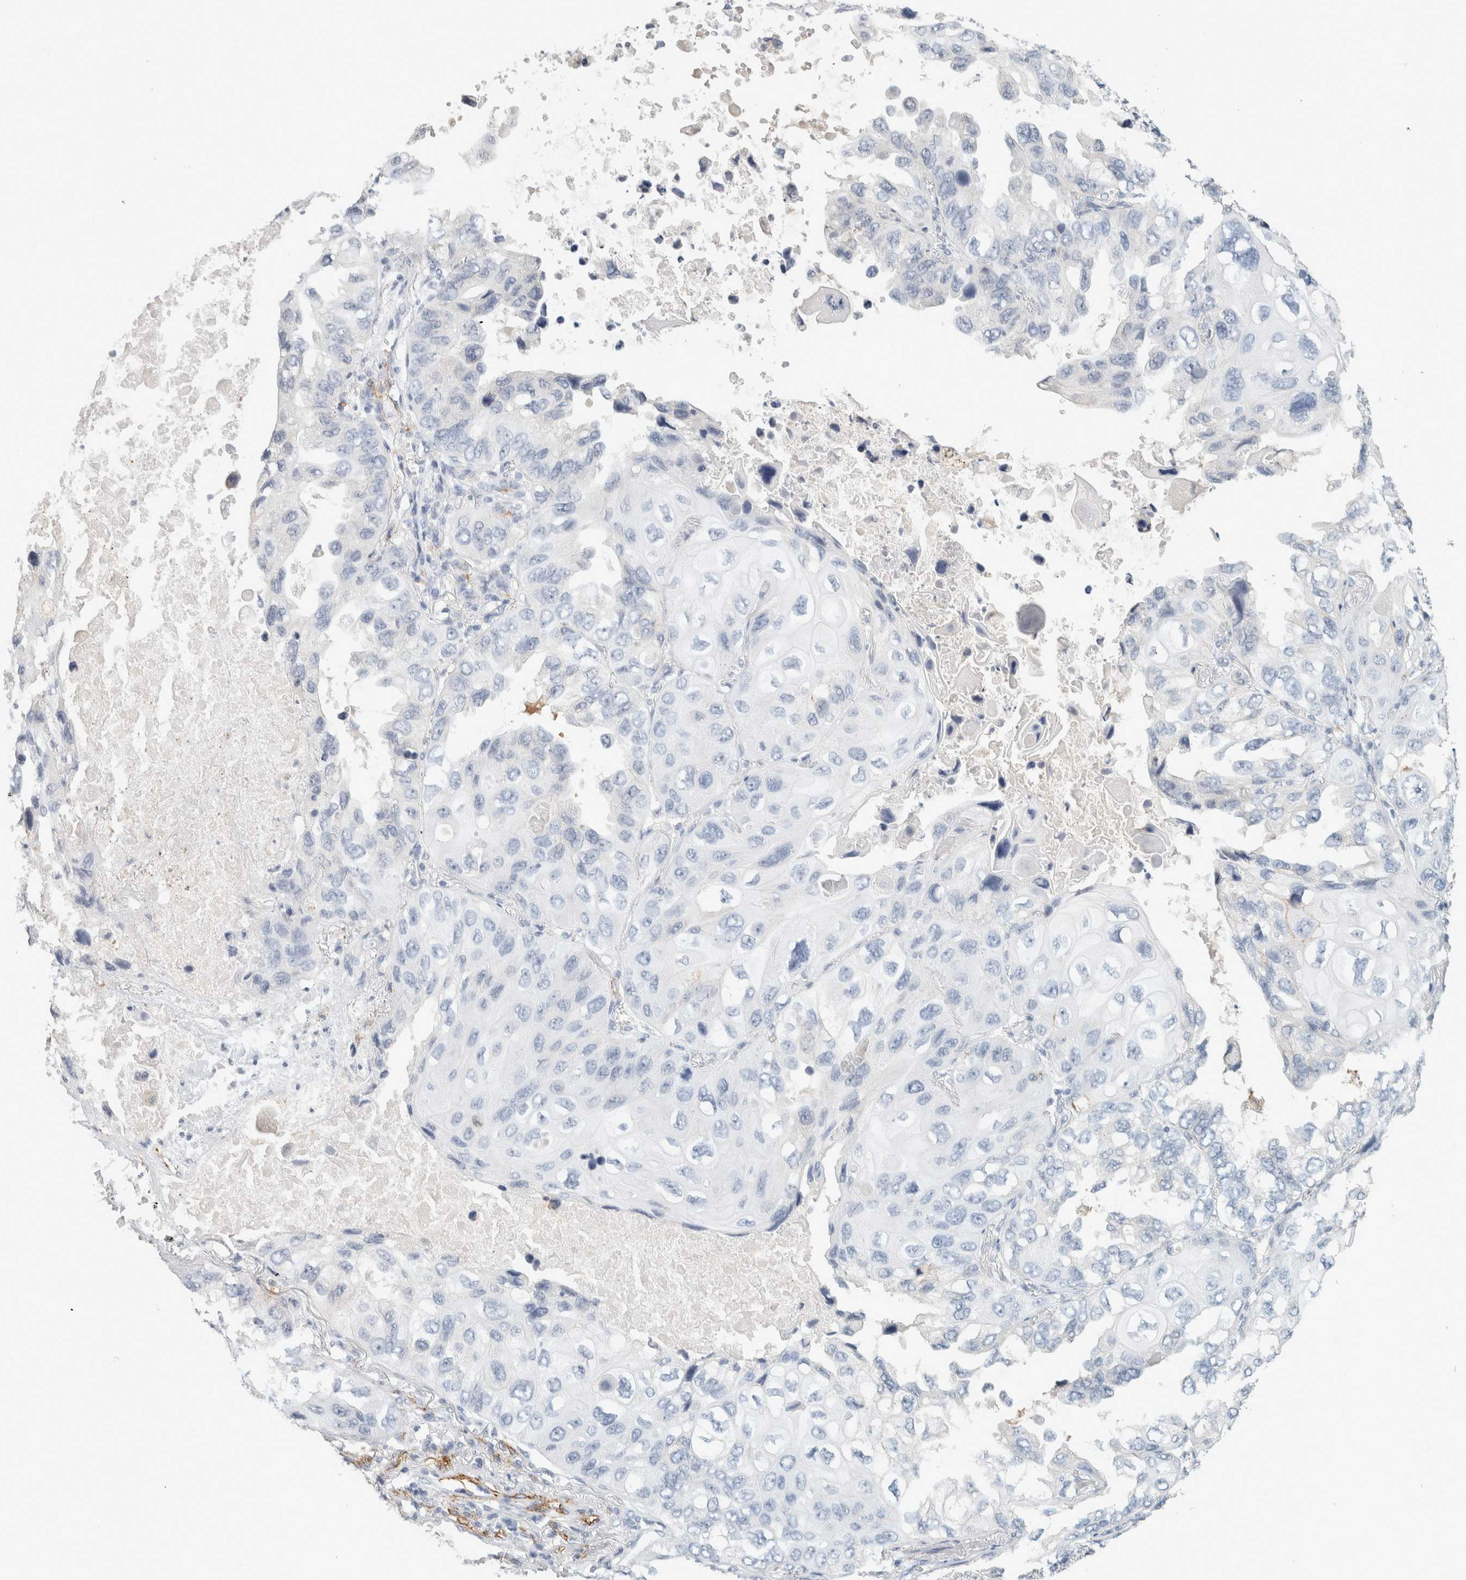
{"staining": {"intensity": "negative", "quantity": "none", "location": "none"}, "tissue": "lung cancer", "cell_type": "Tumor cells", "image_type": "cancer", "snomed": [{"axis": "morphology", "description": "Squamous cell carcinoma, NOS"}, {"axis": "topography", "description": "Lung"}], "caption": "A micrograph of human lung squamous cell carcinoma is negative for staining in tumor cells. (DAB (3,3'-diaminobenzidine) IHC, high magnification).", "gene": "CD36", "patient": {"sex": "female", "age": 73}}